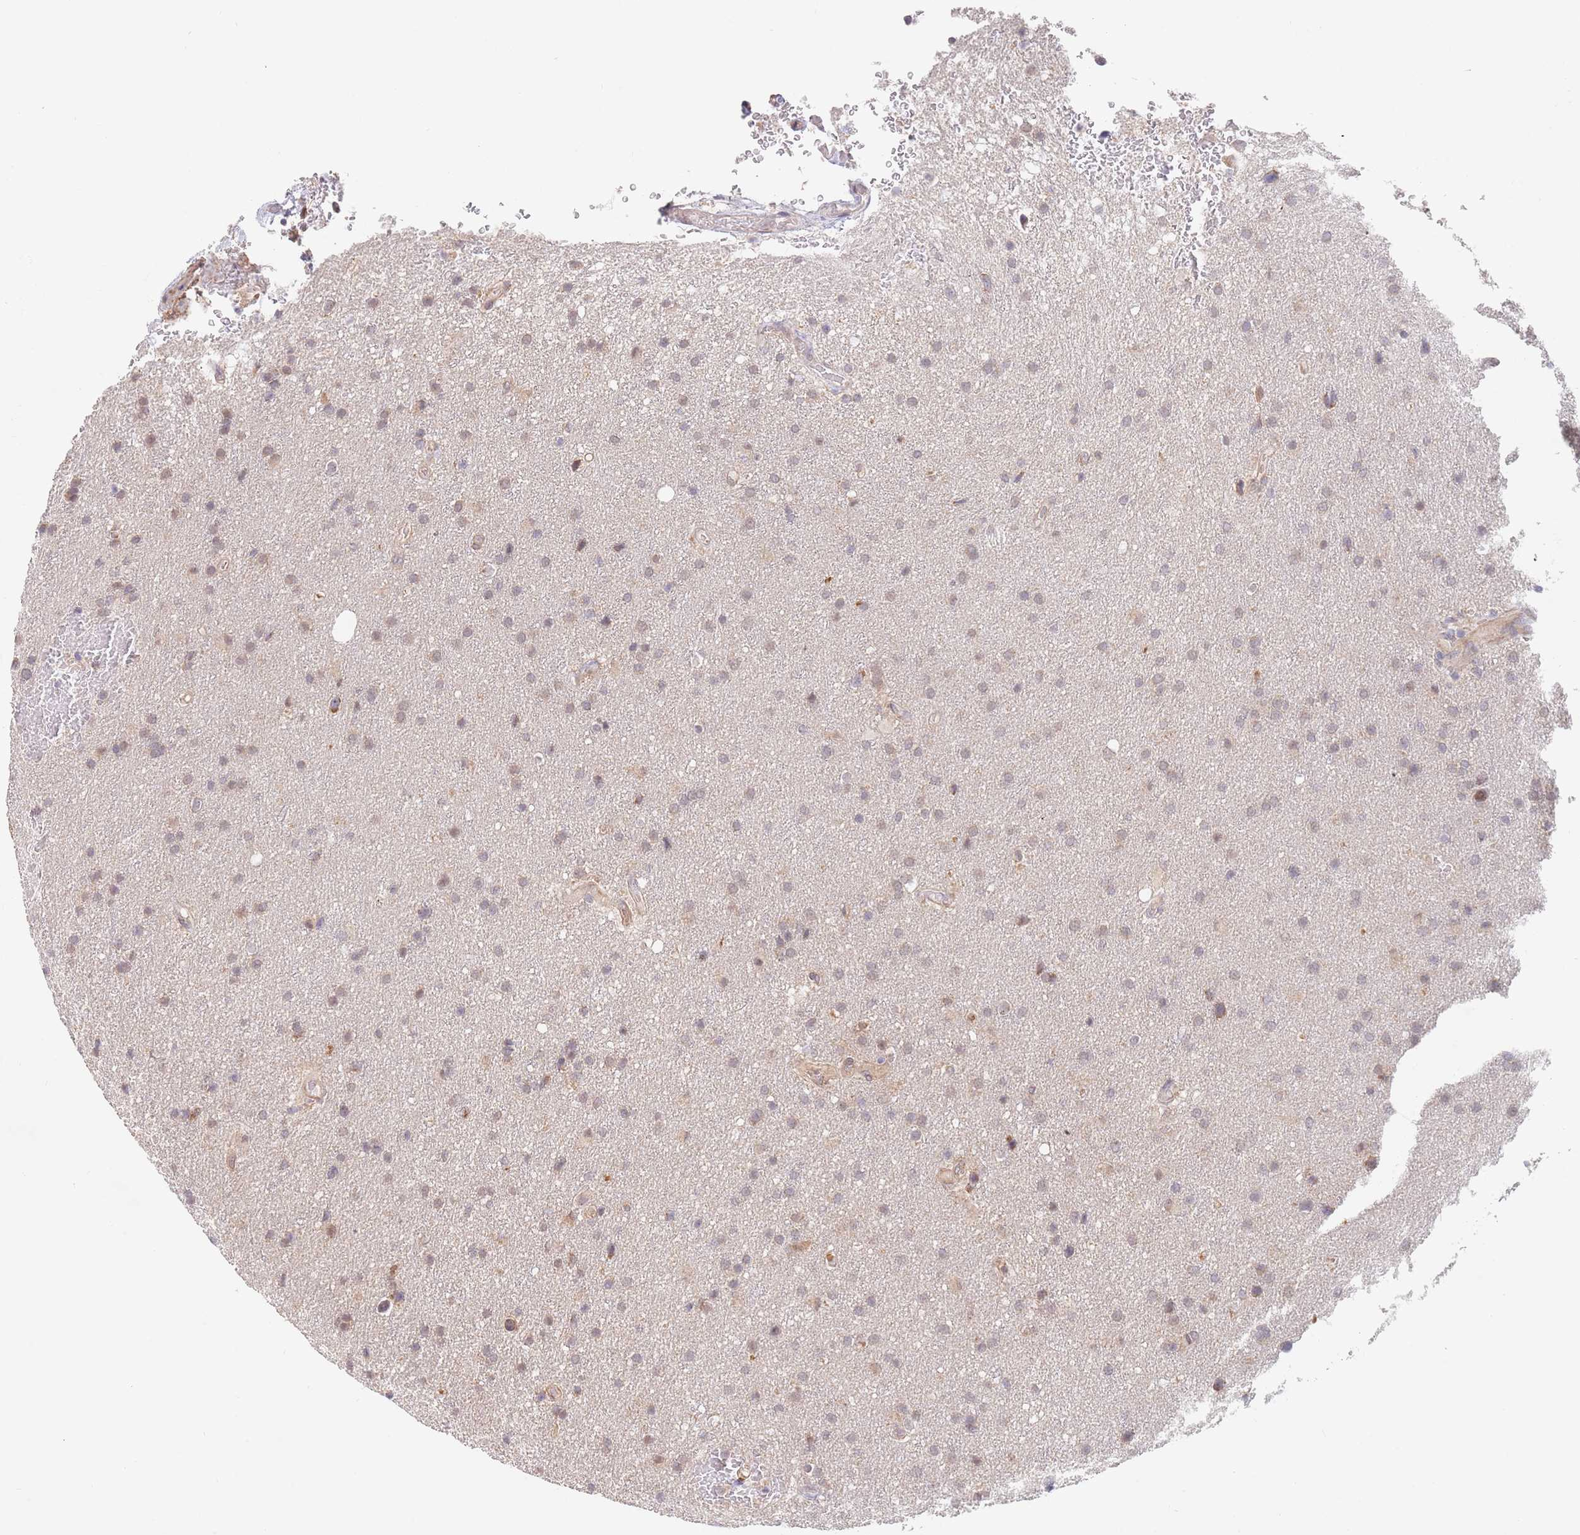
{"staining": {"intensity": "weak", "quantity": ">75%", "location": "cytoplasmic/membranous"}, "tissue": "glioma", "cell_type": "Tumor cells", "image_type": "cancer", "snomed": [{"axis": "morphology", "description": "Glioma, malignant, Low grade"}, {"axis": "topography", "description": "Brain"}], "caption": "Immunohistochemistry micrograph of human malignant low-grade glioma stained for a protein (brown), which demonstrates low levels of weak cytoplasmic/membranous positivity in approximately >75% of tumor cells.", "gene": "UQCC3", "patient": {"sex": "female", "age": 32}}